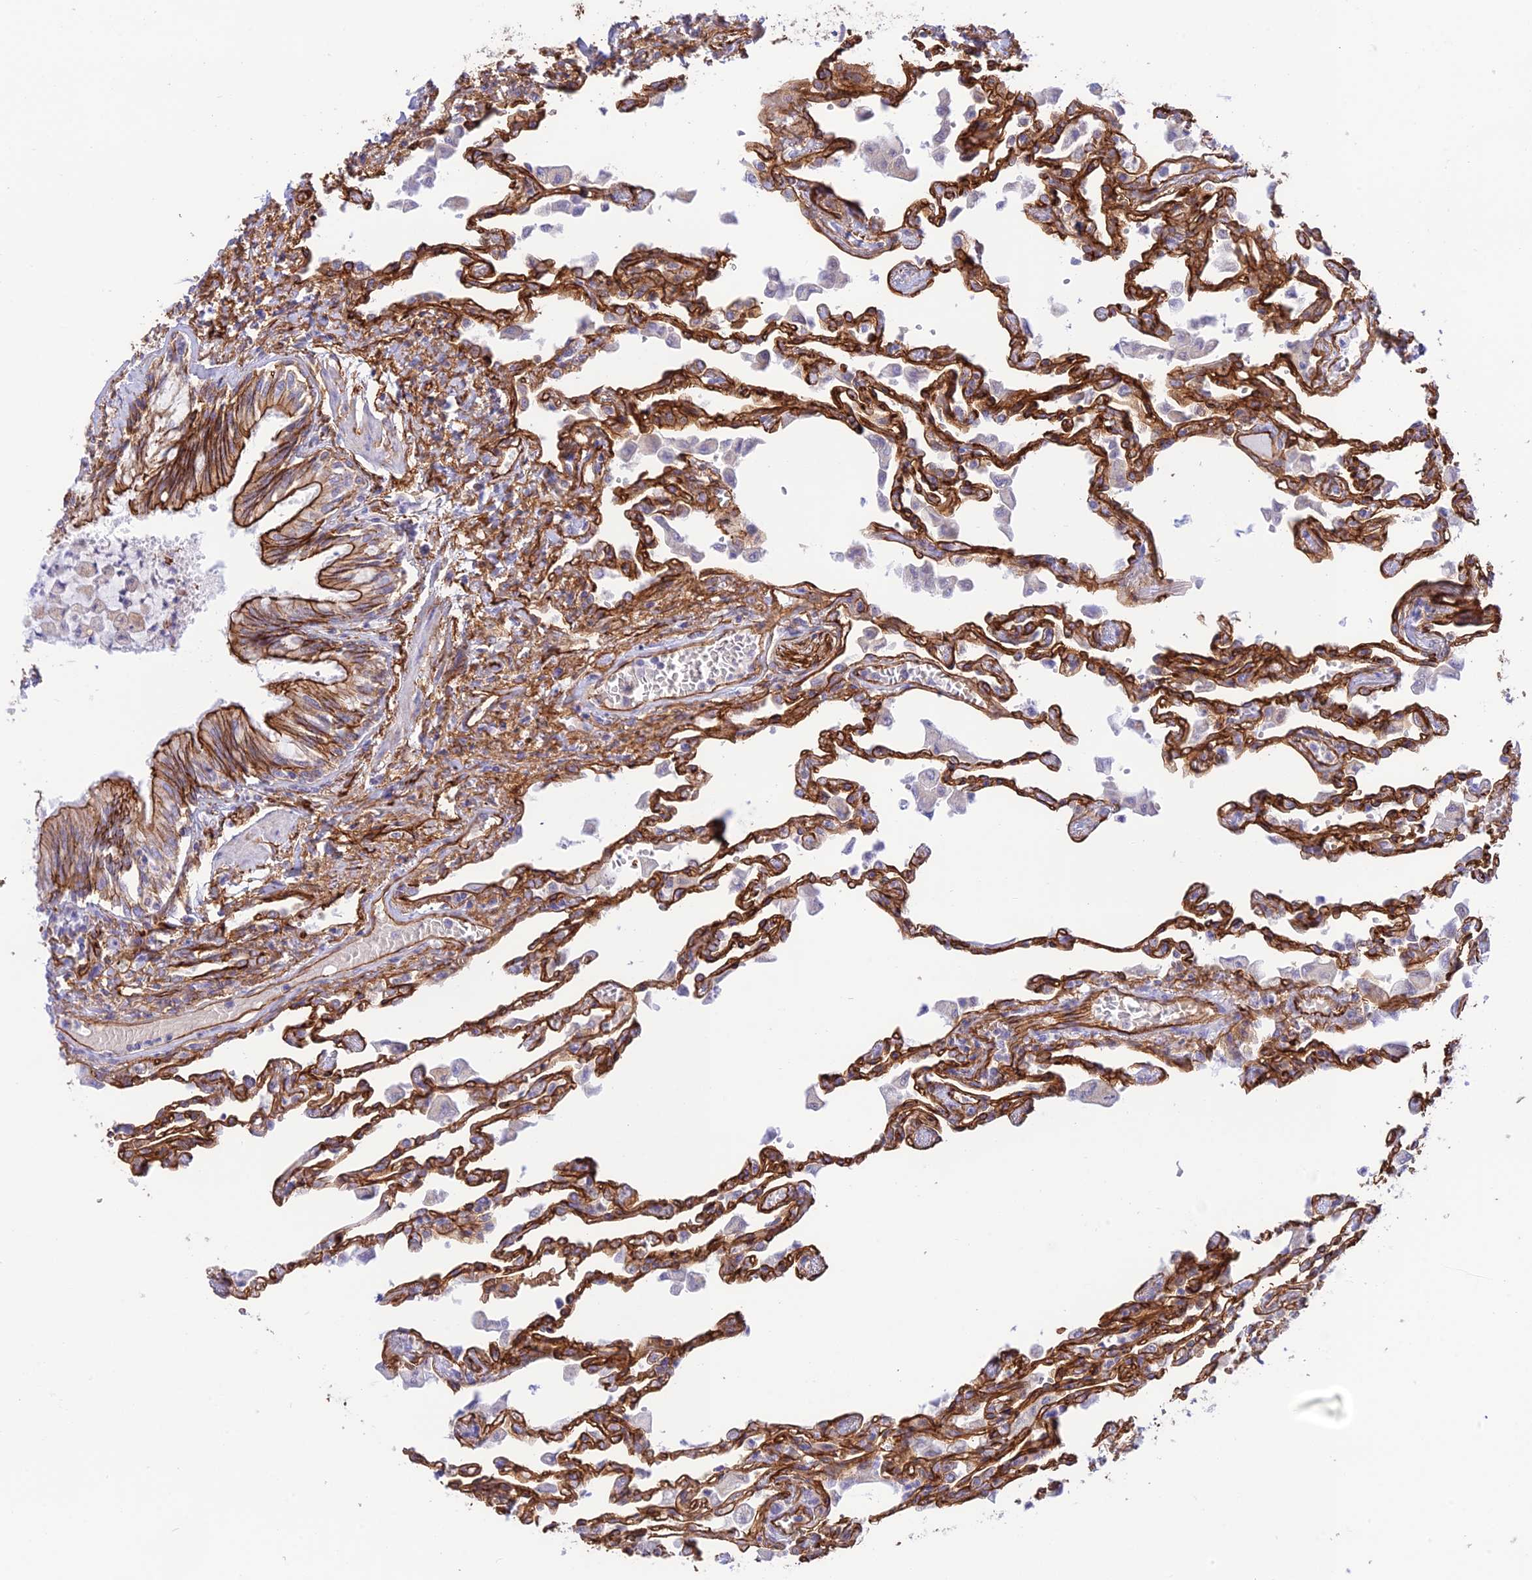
{"staining": {"intensity": "strong", "quantity": ">75%", "location": "cytoplasmic/membranous"}, "tissue": "lung", "cell_type": "Alveolar cells", "image_type": "normal", "snomed": [{"axis": "morphology", "description": "Normal tissue, NOS"}, {"axis": "topography", "description": "Bronchus"}, {"axis": "topography", "description": "Lung"}], "caption": "Protein expression by immunohistochemistry (IHC) shows strong cytoplasmic/membranous expression in about >75% of alveolar cells in normal lung.", "gene": "YPEL5", "patient": {"sex": "female", "age": 49}}